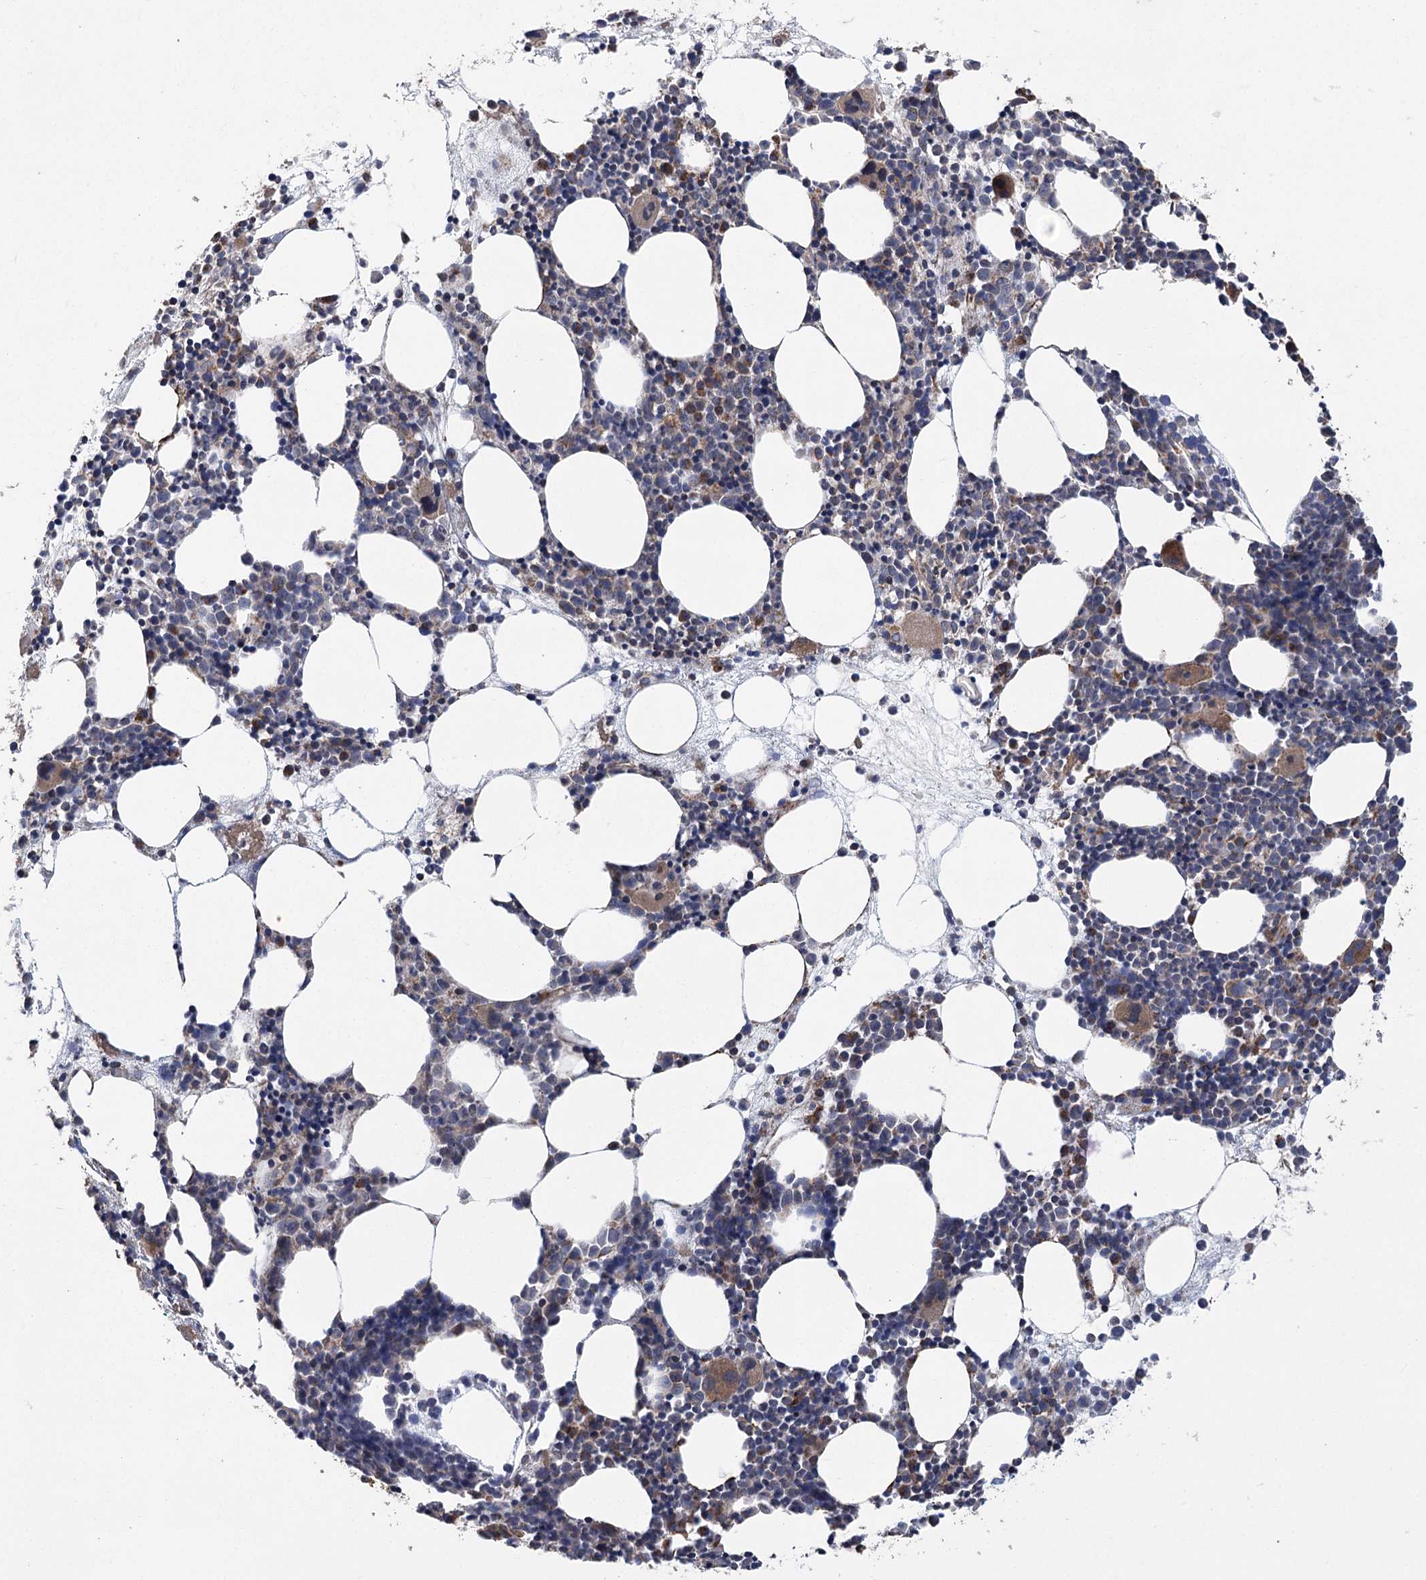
{"staining": {"intensity": "moderate", "quantity": "25%-75%", "location": "cytoplasmic/membranous"}, "tissue": "bone marrow", "cell_type": "Hematopoietic cells", "image_type": "normal", "snomed": [{"axis": "morphology", "description": "Normal tissue, NOS"}, {"axis": "topography", "description": "Bone marrow"}], "caption": "Bone marrow stained for a protein shows moderate cytoplasmic/membranous positivity in hematopoietic cells.", "gene": "RWDD4", "patient": {"sex": "female", "age": 89}}